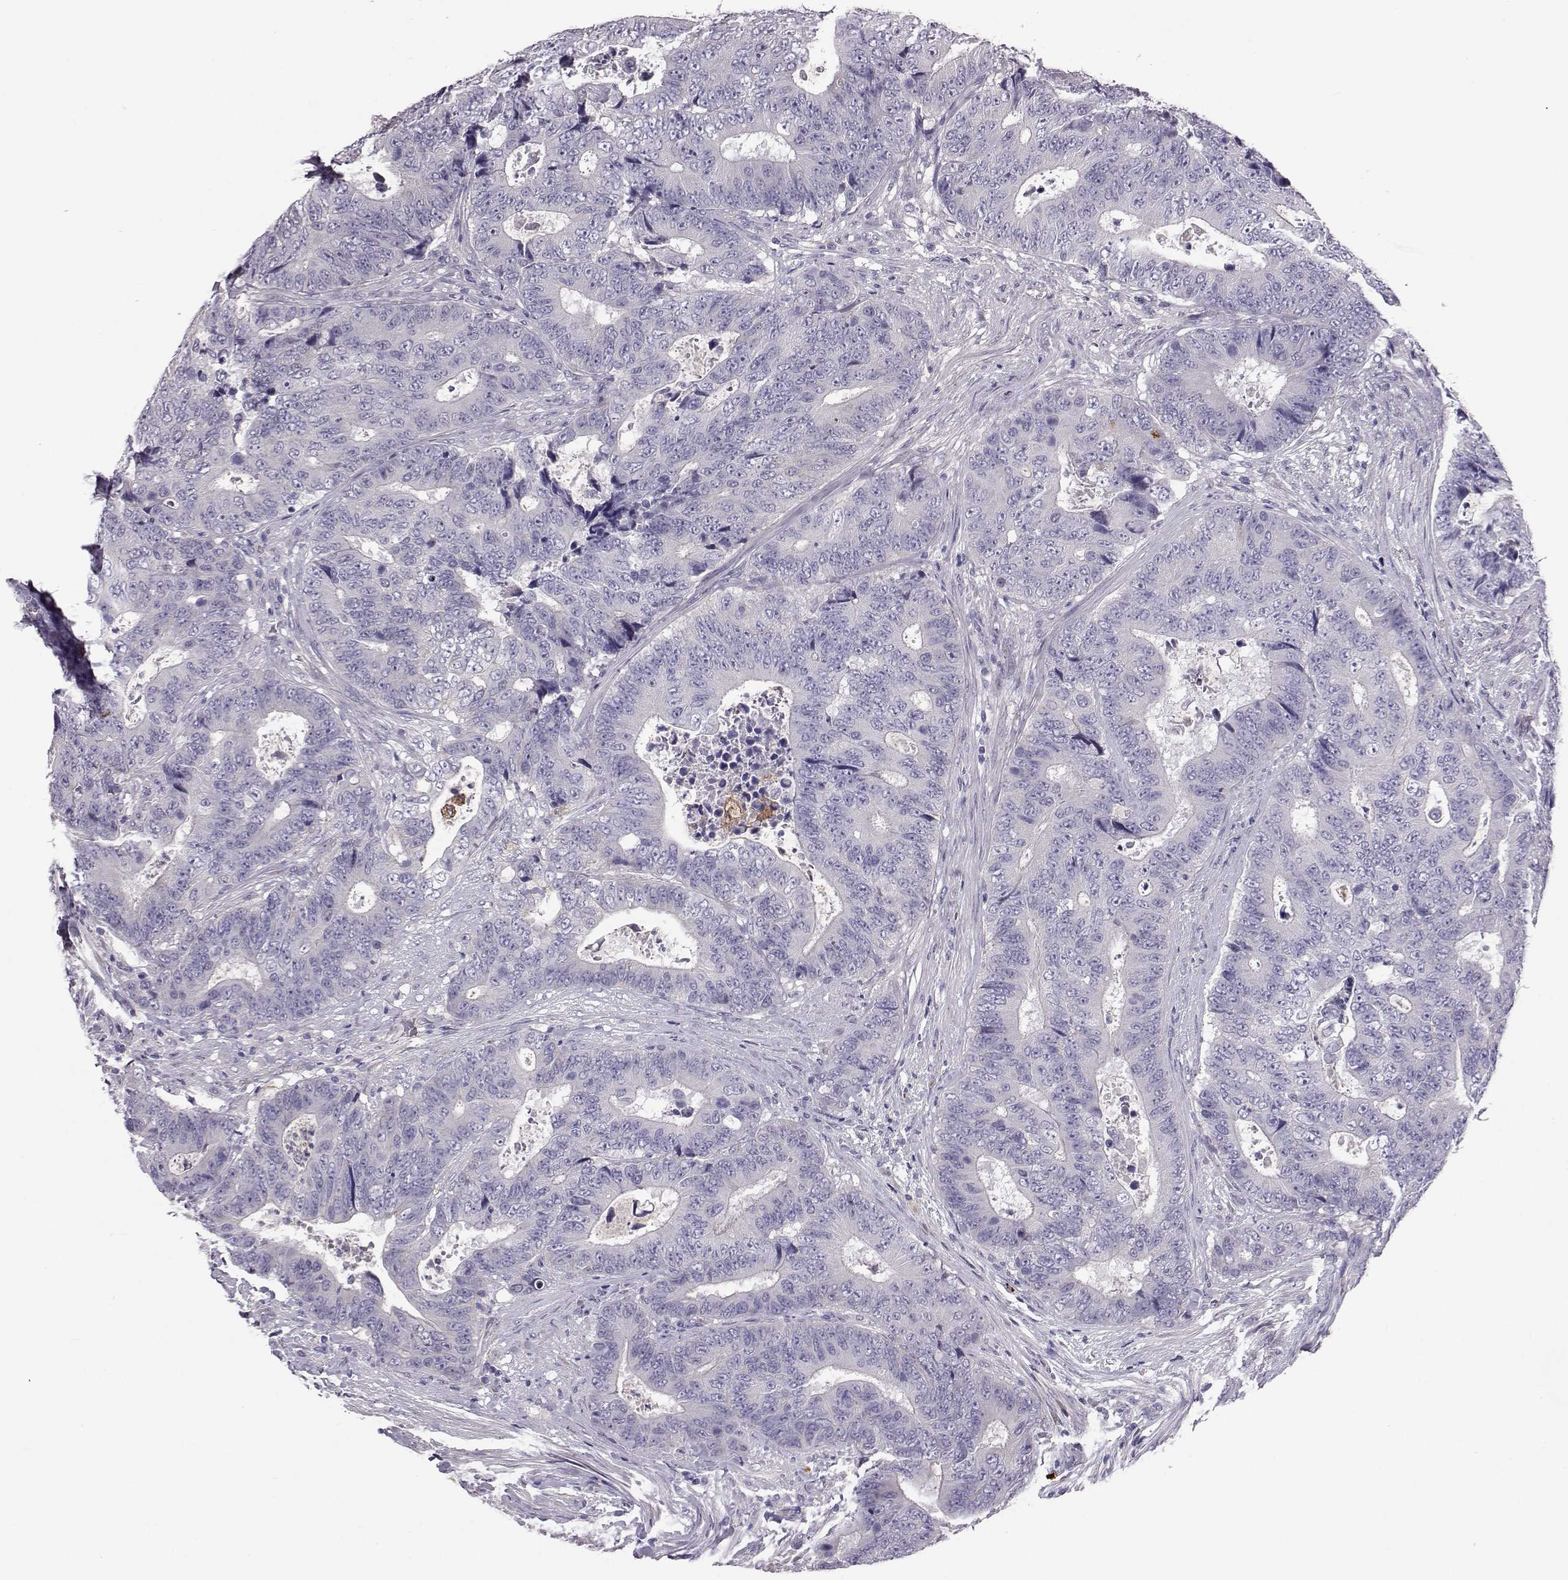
{"staining": {"intensity": "negative", "quantity": "none", "location": "none"}, "tissue": "colorectal cancer", "cell_type": "Tumor cells", "image_type": "cancer", "snomed": [{"axis": "morphology", "description": "Adenocarcinoma, NOS"}, {"axis": "topography", "description": "Colon"}], "caption": "An immunohistochemistry (IHC) image of adenocarcinoma (colorectal) is shown. There is no staining in tumor cells of adenocarcinoma (colorectal).", "gene": "ADGRG5", "patient": {"sex": "female", "age": 48}}